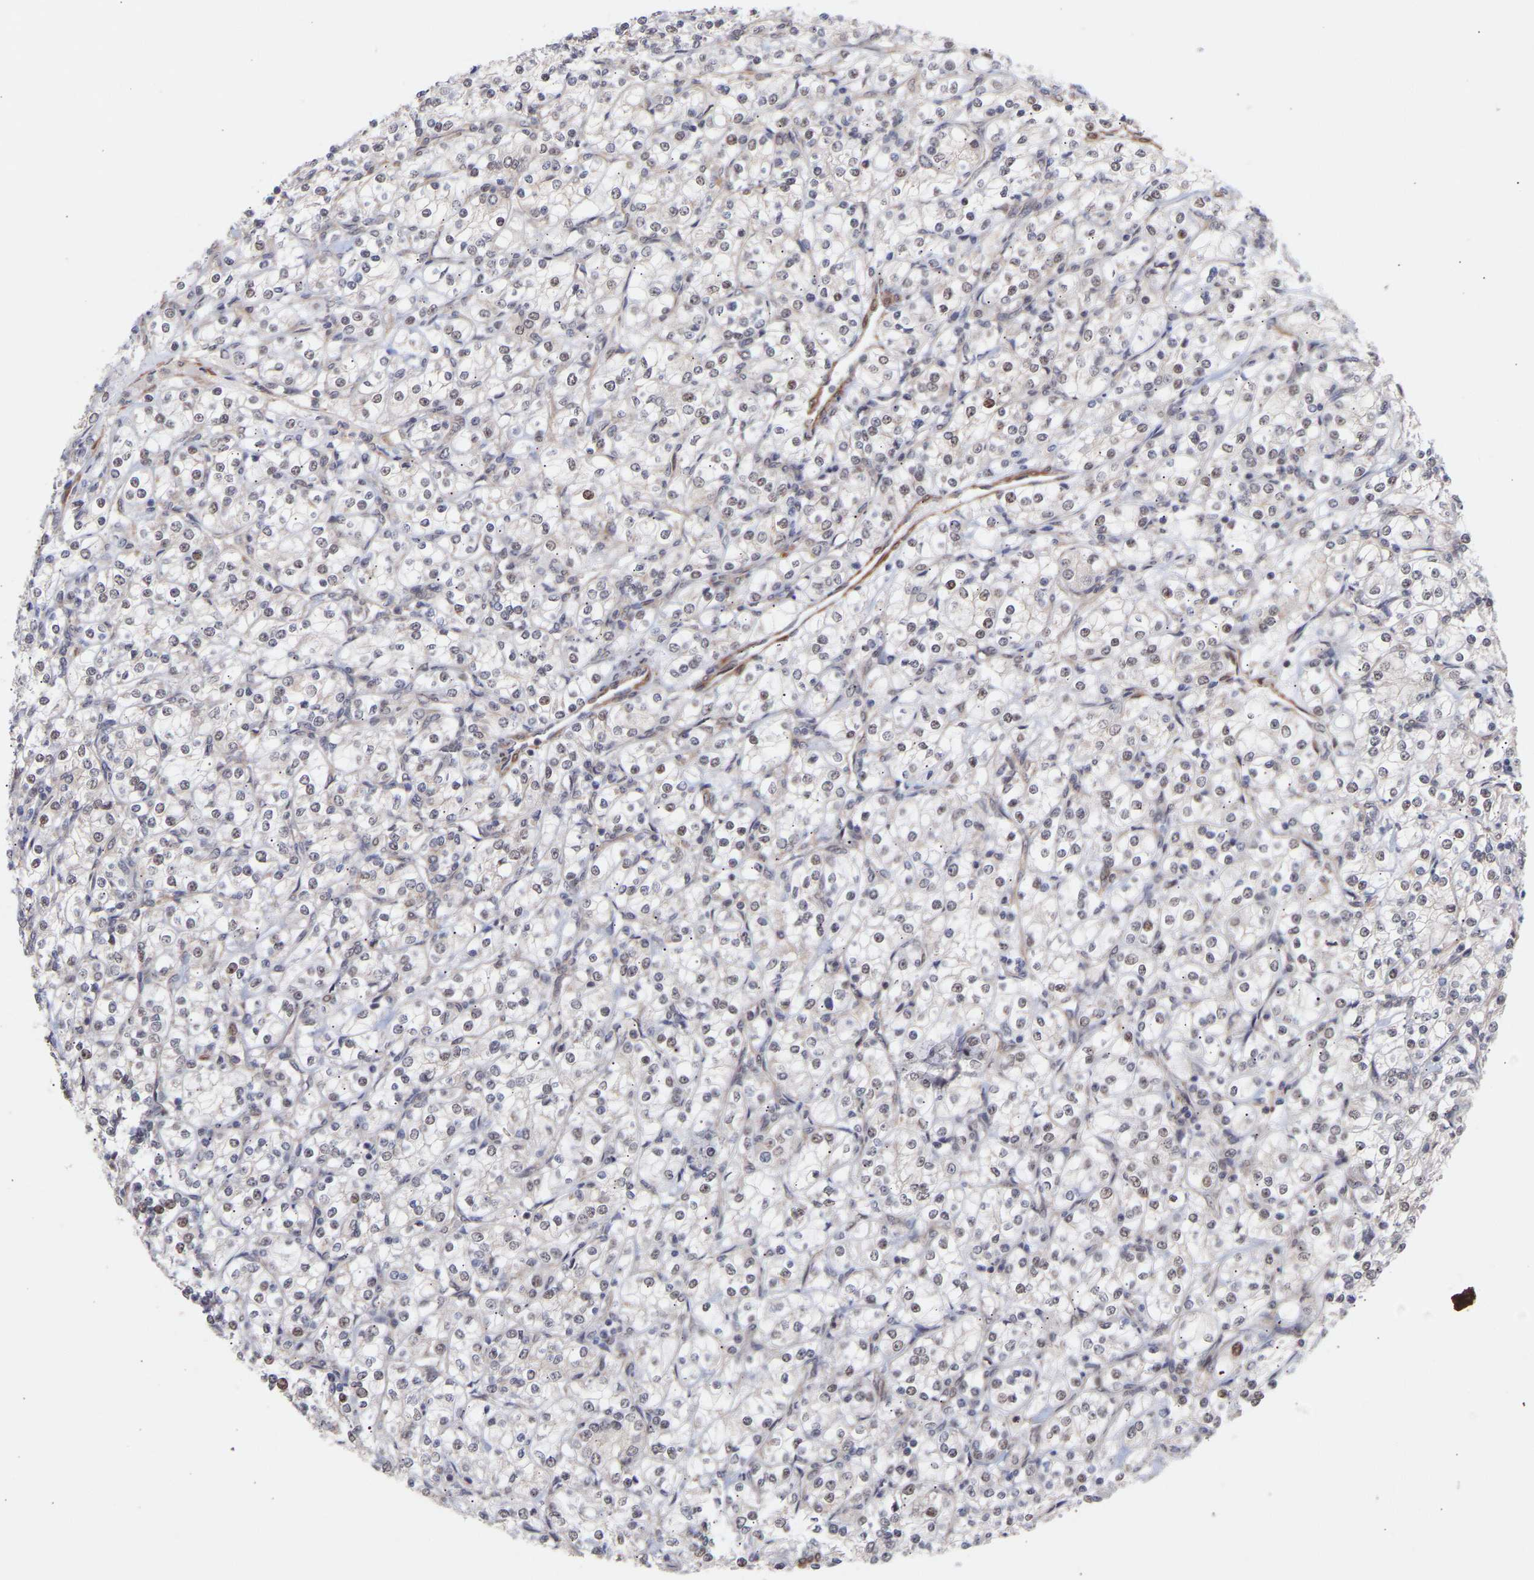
{"staining": {"intensity": "weak", "quantity": "<25%", "location": "nuclear"}, "tissue": "renal cancer", "cell_type": "Tumor cells", "image_type": "cancer", "snomed": [{"axis": "morphology", "description": "Adenocarcinoma, NOS"}, {"axis": "topography", "description": "Kidney"}], "caption": "Tumor cells show no significant expression in renal cancer (adenocarcinoma).", "gene": "PDLIM5", "patient": {"sex": "male", "age": 77}}